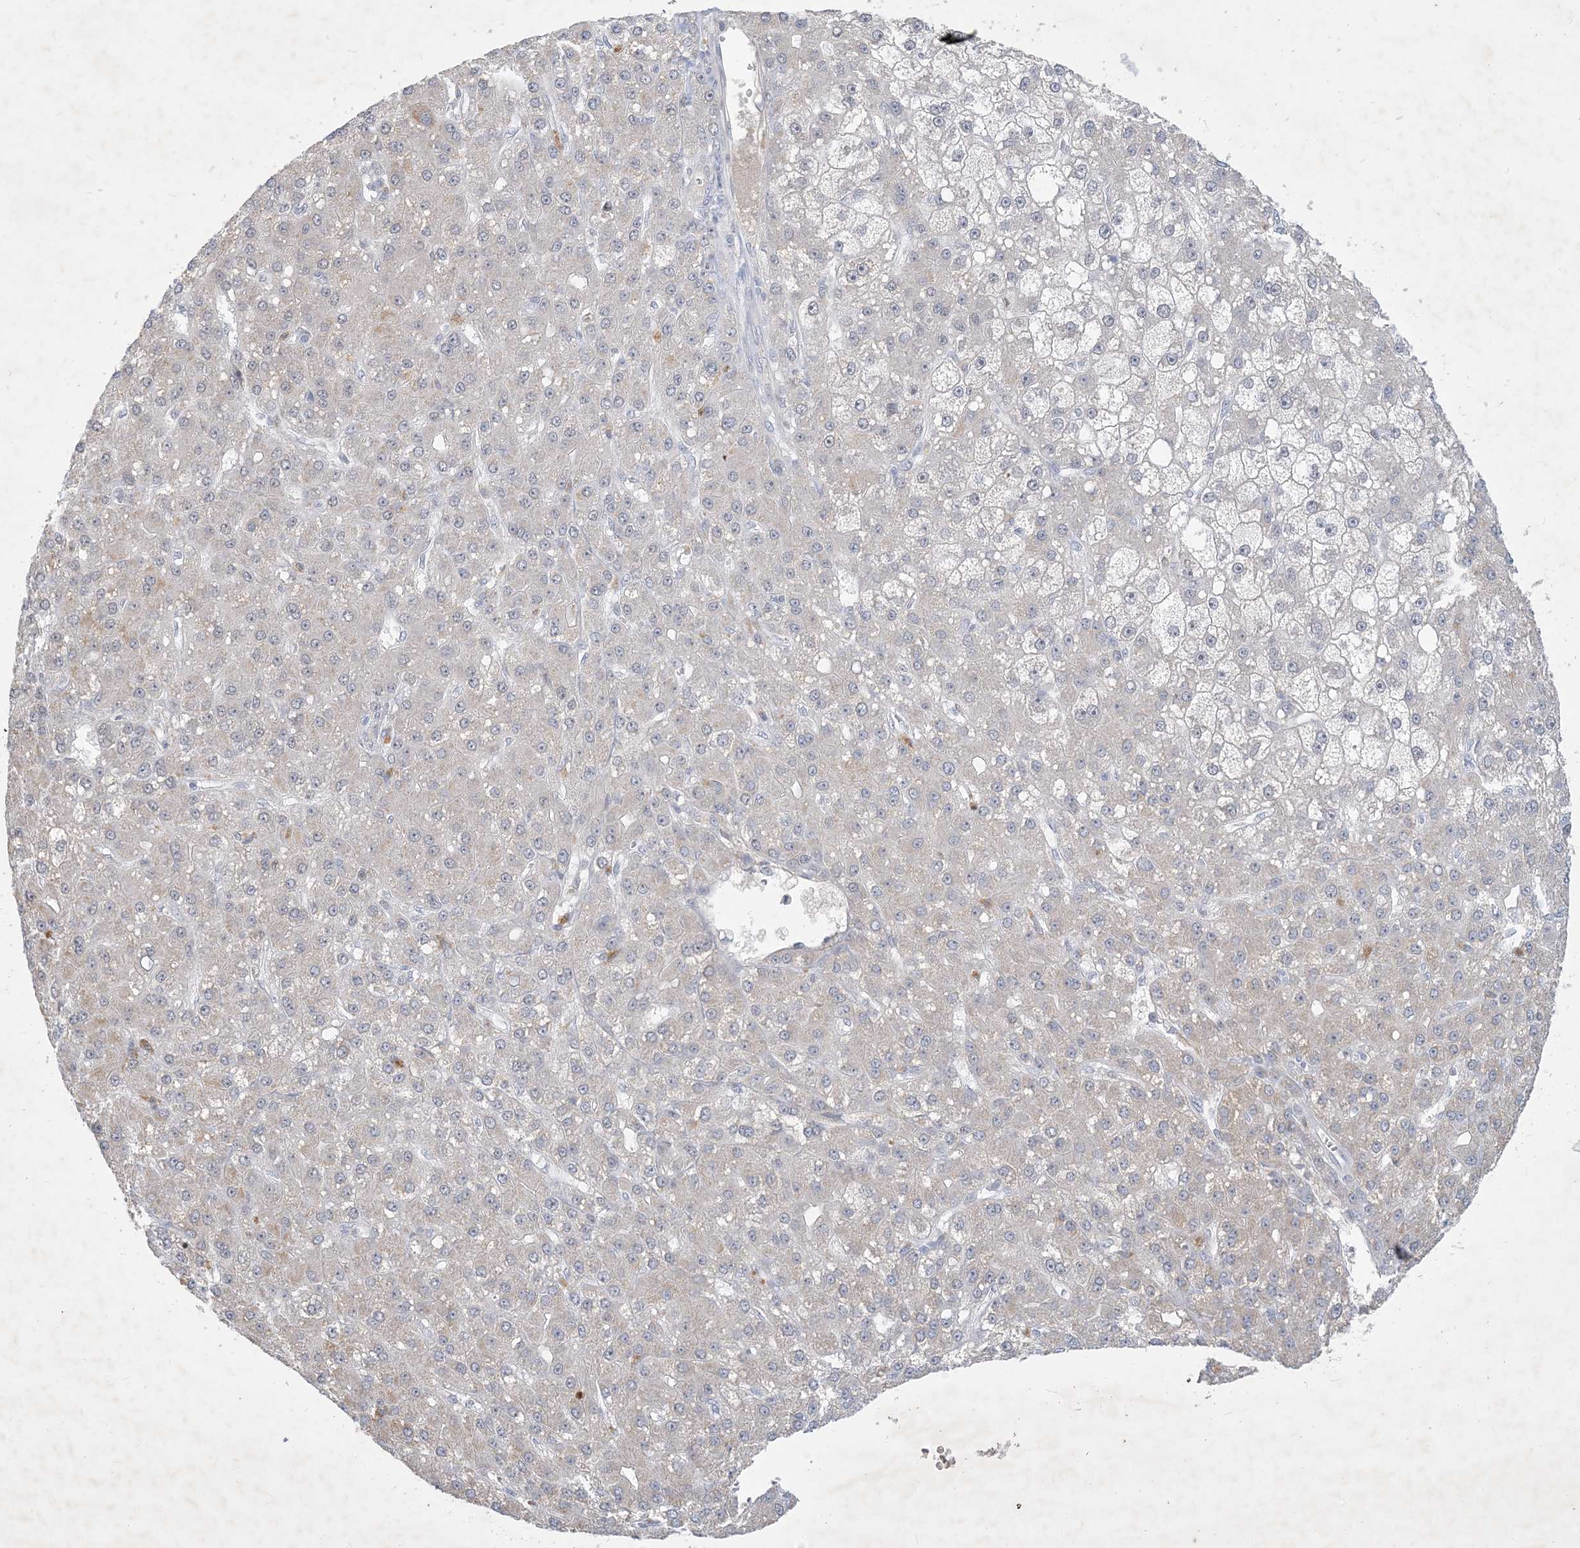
{"staining": {"intensity": "moderate", "quantity": ">75%", "location": "nuclear"}, "tissue": "liver cancer", "cell_type": "Tumor cells", "image_type": "cancer", "snomed": [{"axis": "morphology", "description": "Carcinoma, Hepatocellular, NOS"}, {"axis": "topography", "description": "Liver"}], "caption": "This is an image of immunohistochemistry (IHC) staining of liver cancer (hepatocellular carcinoma), which shows moderate staining in the nuclear of tumor cells.", "gene": "ZNF674", "patient": {"sex": "male", "age": 67}}